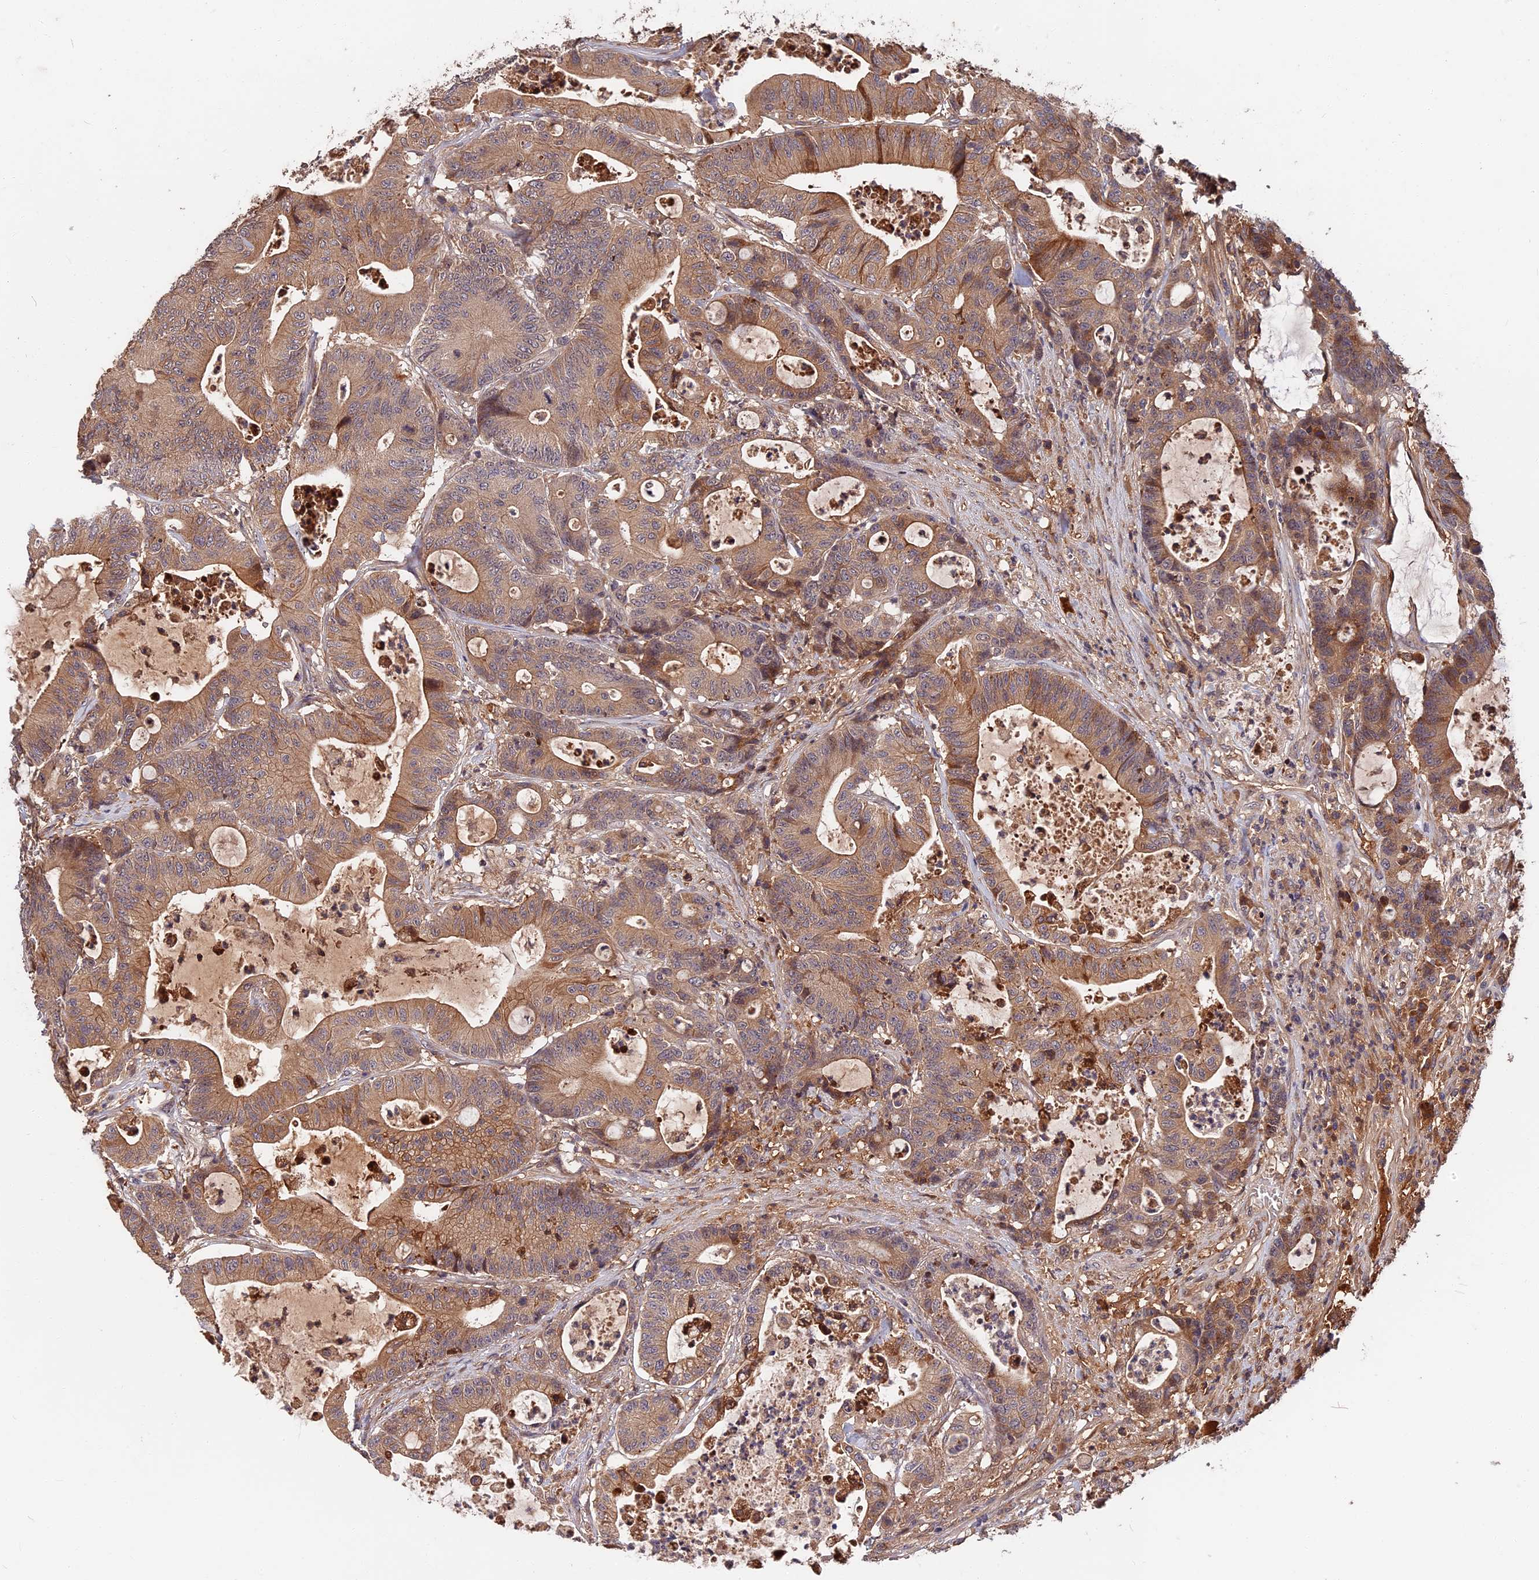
{"staining": {"intensity": "moderate", "quantity": ">75%", "location": "cytoplasmic/membranous"}, "tissue": "colorectal cancer", "cell_type": "Tumor cells", "image_type": "cancer", "snomed": [{"axis": "morphology", "description": "Adenocarcinoma, NOS"}, {"axis": "topography", "description": "Colon"}], "caption": "IHC of colorectal cancer (adenocarcinoma) shows medium levels of moderate cytoplasmic/membranous expression in about >75% of tumor cells. The staining is performed using DAB (3,3'-diaminobenzidine) brown chromogen to label protein expression. The nuclei are counter-stained blue using hematoxylin.", "gene": "ITIH1", "patient": {"sex": "female", "age": 84}}